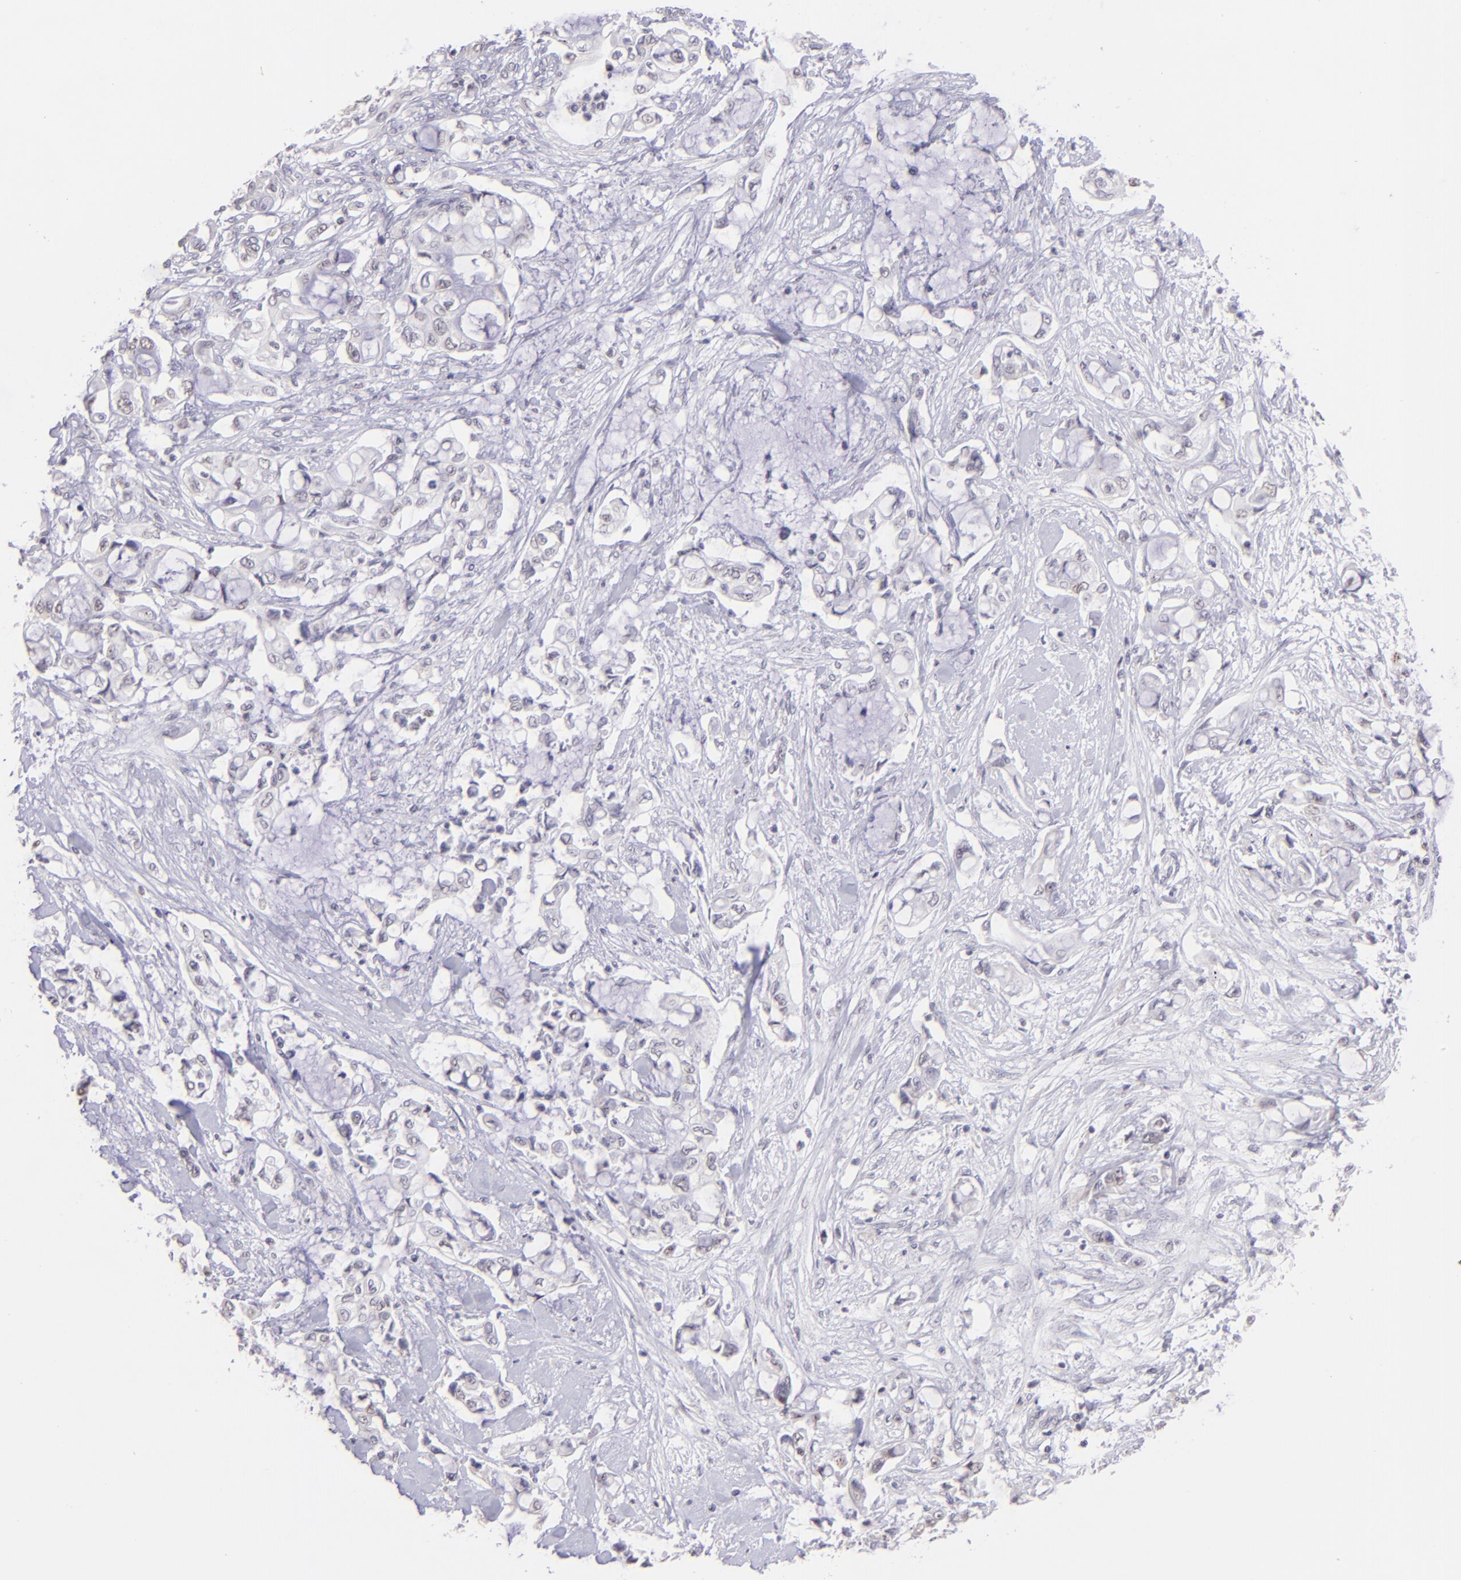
{"staining": {"intensity": "negative", "quantity": "none", "location": "none"}, "tissue": "pancreatic cancer", "cell_type": "Tumor cells", "image_type": "cancer", "snomed": [{"axis": "morphology", "description": "Adenocarcinoma, NOS"}, {"axis": "topography", "description": "Pancreas"}], "caption": "High power microscopy micrograph of an immunohistochemistry (IHC) photomicrograph of pancreatic cancer (adenocarcinoma), revealing no significant expression in tumor cells. (DAB (3,3'-diaminobenzidine) immunohistochemistry (IHC), high magnification).", "gene": "MAGEA1", "patient": {"sex": "female", "age": 70}}